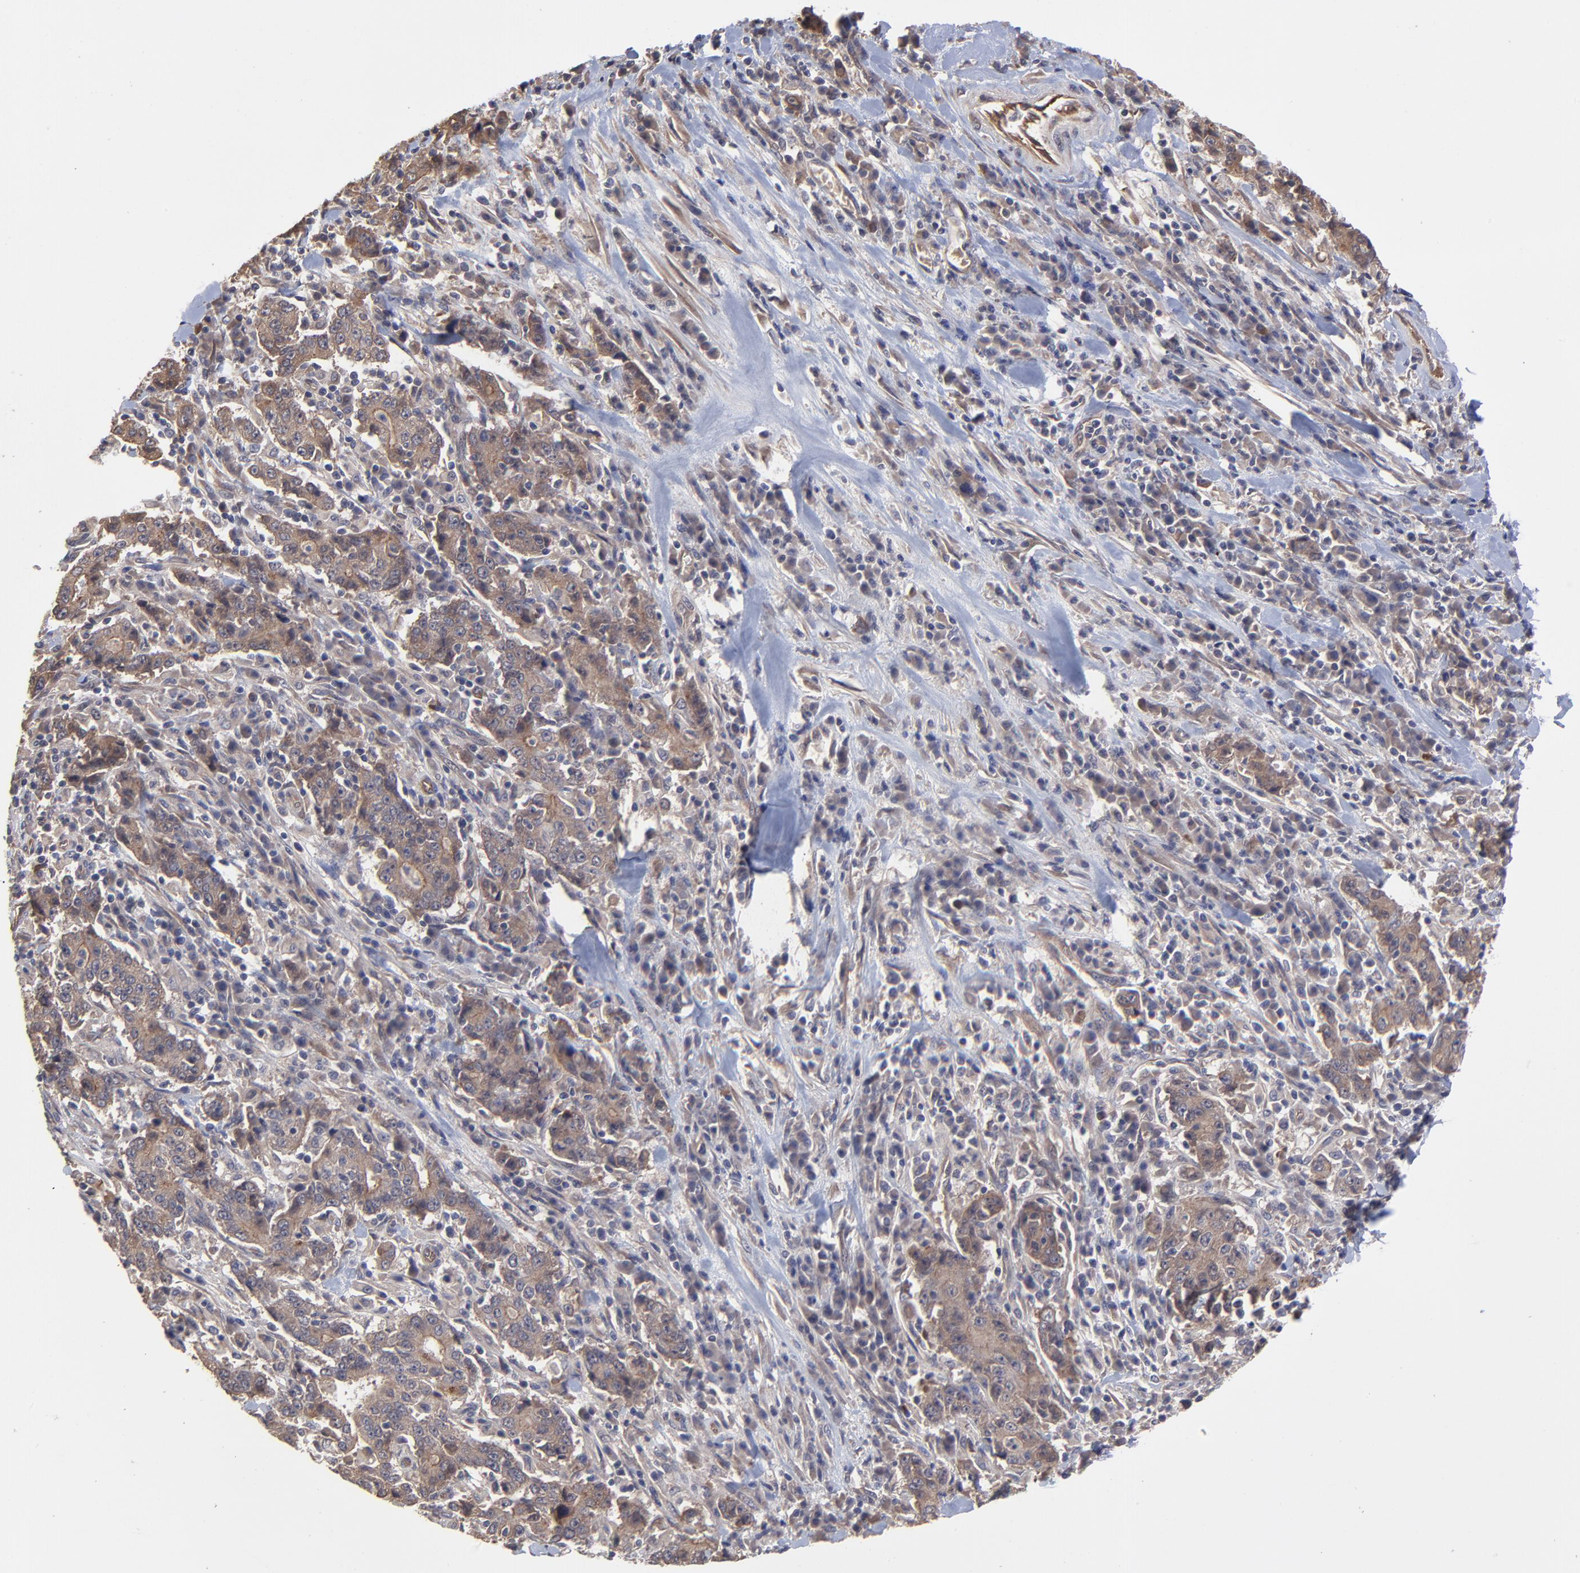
{"staining": {"intensity": "moderate", "quantity": ">75%", "location": "cytoplasmic/membranous"}, "tissue": "stomach cancer", "cell_type": "Tumor cells", "image_type": "cancer", "snomed": [{"axis": "morphology", "description": "Normal tissue, NOS"}, {"axis": "morphology", "description": "Adenocarcinoma, NOS"}, {"axis": "topography", "description": "Stomach, upper"}, {"axis": "topography", "description": "Stomach"}], "caption": "Immunohistochemistry (IHC) staining of stomach cancer, which exhibits medium levels of moderate cytoplasmic/membranous expression in approximately >75% of tumor cells indicating moderate cytoplasmic/membranous protein staining. The staining was performed using DAB (brown) for protein detection and nuclei were counterstained in hematoxylin (blue).", "gene": "ZNF780B", "patient": {"sex": "male", "age": 59}}